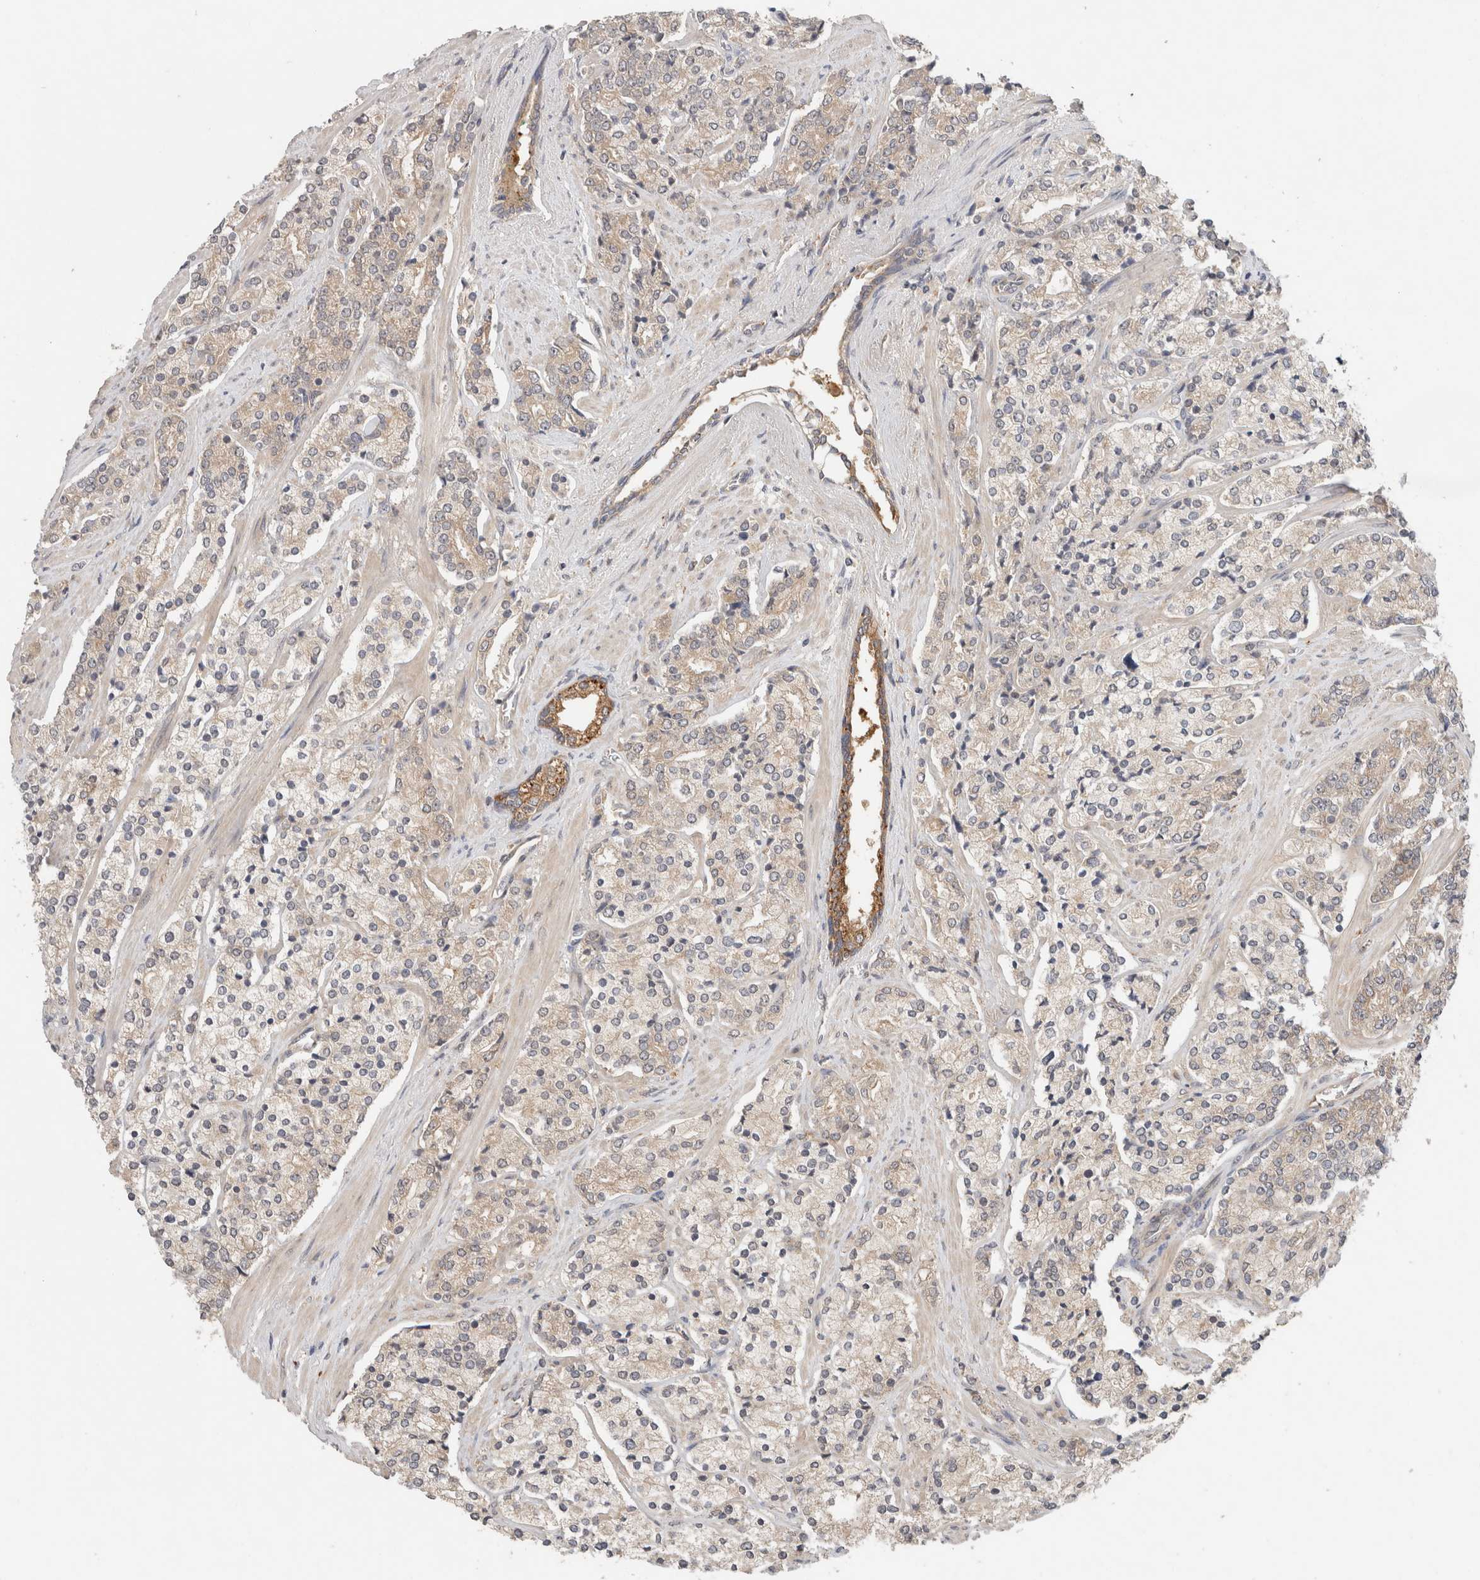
{"staining": {"intensity": "weak", "quantity": "25%-75%", "location": "cytoplasmic/membranous"}, "tissue": "prostate cancer", "cell_type": "Tumor cells", "image_type": "cancer", "snomed": [{"axis": "morphology", "description": "Adenocarcinoma, High grade"}, {"axis": "topography", "description": "Prostate"}], "caption": "Weak cytoplasmic/membranous expression is present in approximately 25%-75% of tumor cells in prostate cancer (adenocarcinoma (high-grade)).", "gene": "SGK1", "patient": {"sex": "male", "age": 71}}